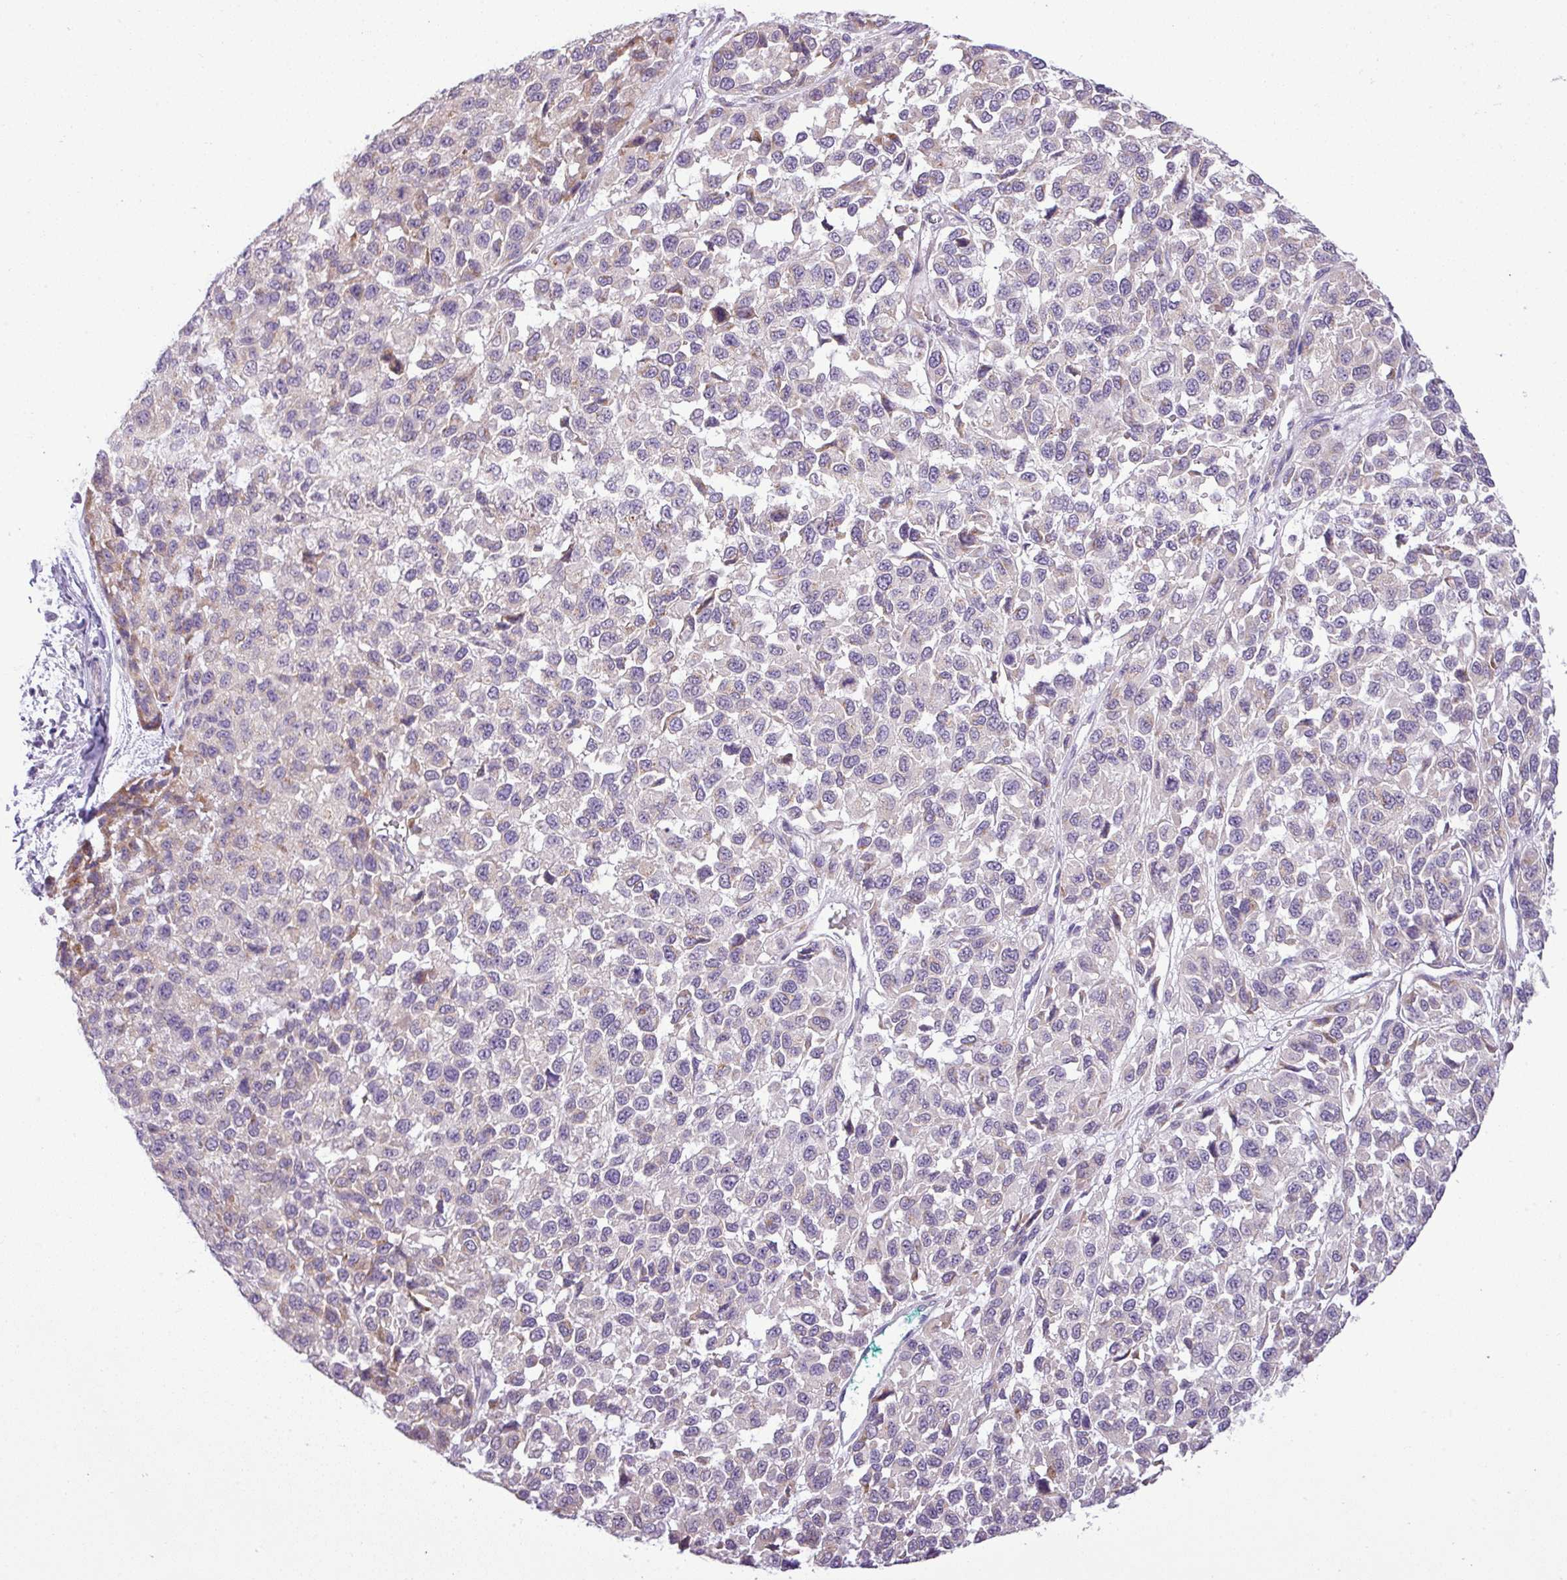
{"staining": {"intensity": "moderate", "quantity": "<25%", "location": "cytoplasmic/membranous"}, "tissue": "melanoma", "cell_type": "Tumor cells", "image_type": "cancer", "snomed": [{"axis": "morphology", "description": "Malignant melanoma, NOS"}, {"axis": "topography", "description": "Skin"}], "caption": "Immunohistochemical staining of human malignant melanoma shows low levels of moderate cytoplasmic/membranous protein staining in about <25% of tumor cells. The staining was performed using DAB (3,3'-diaminobenzidine), with brown indicating positive protein expression. Nuclei are stained blue with hematoxylin.", "gene": "MOCS3", "patient": {"sex": "male", "age": 62}}